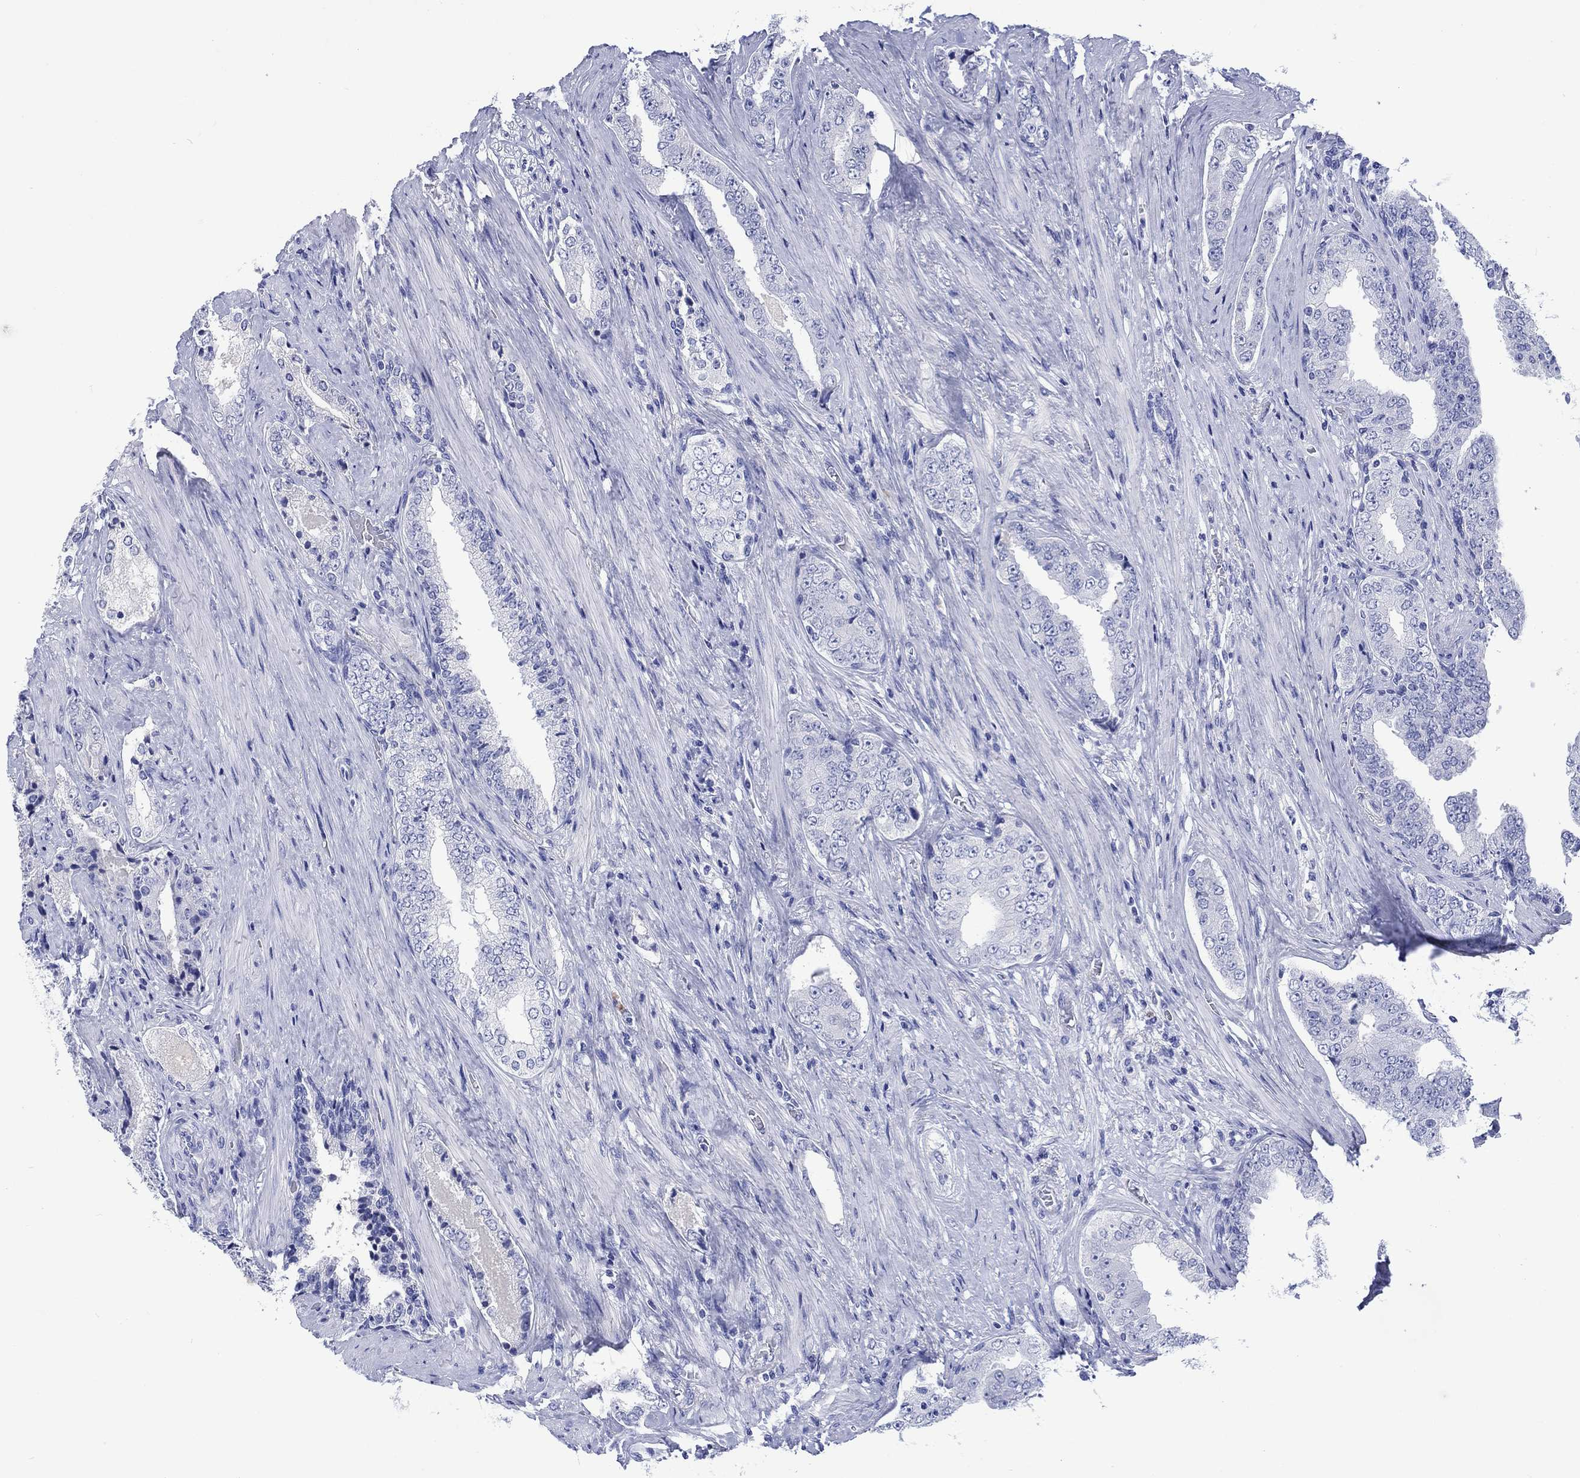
{"staining": {"intensity": "negative", "quantity": "none", "location": "none"}, "tissue": "prostate cancer", "cell_type": "Tumor cells", "image_type": "cancer", "snomed": [{"axis": "morphology", "description": "Adenocarcinoma, Low grade"}, {"axis": "topography", "description": "Prostate and seminal vesicle, NOS"}], "caption": "A high-resolution histopathology image shows immunohistochemistry (IHC) staining of prostate cancer (adenocarcinoma (low-grade)), which exhibits no significant positivity in tumor cells. (DAB (3,3'-diaminobenzidine) immunohistochemistry (IHC), high magnification).", "gene": "CACNG3", "patient": {"sex": "male", "age": 61}}